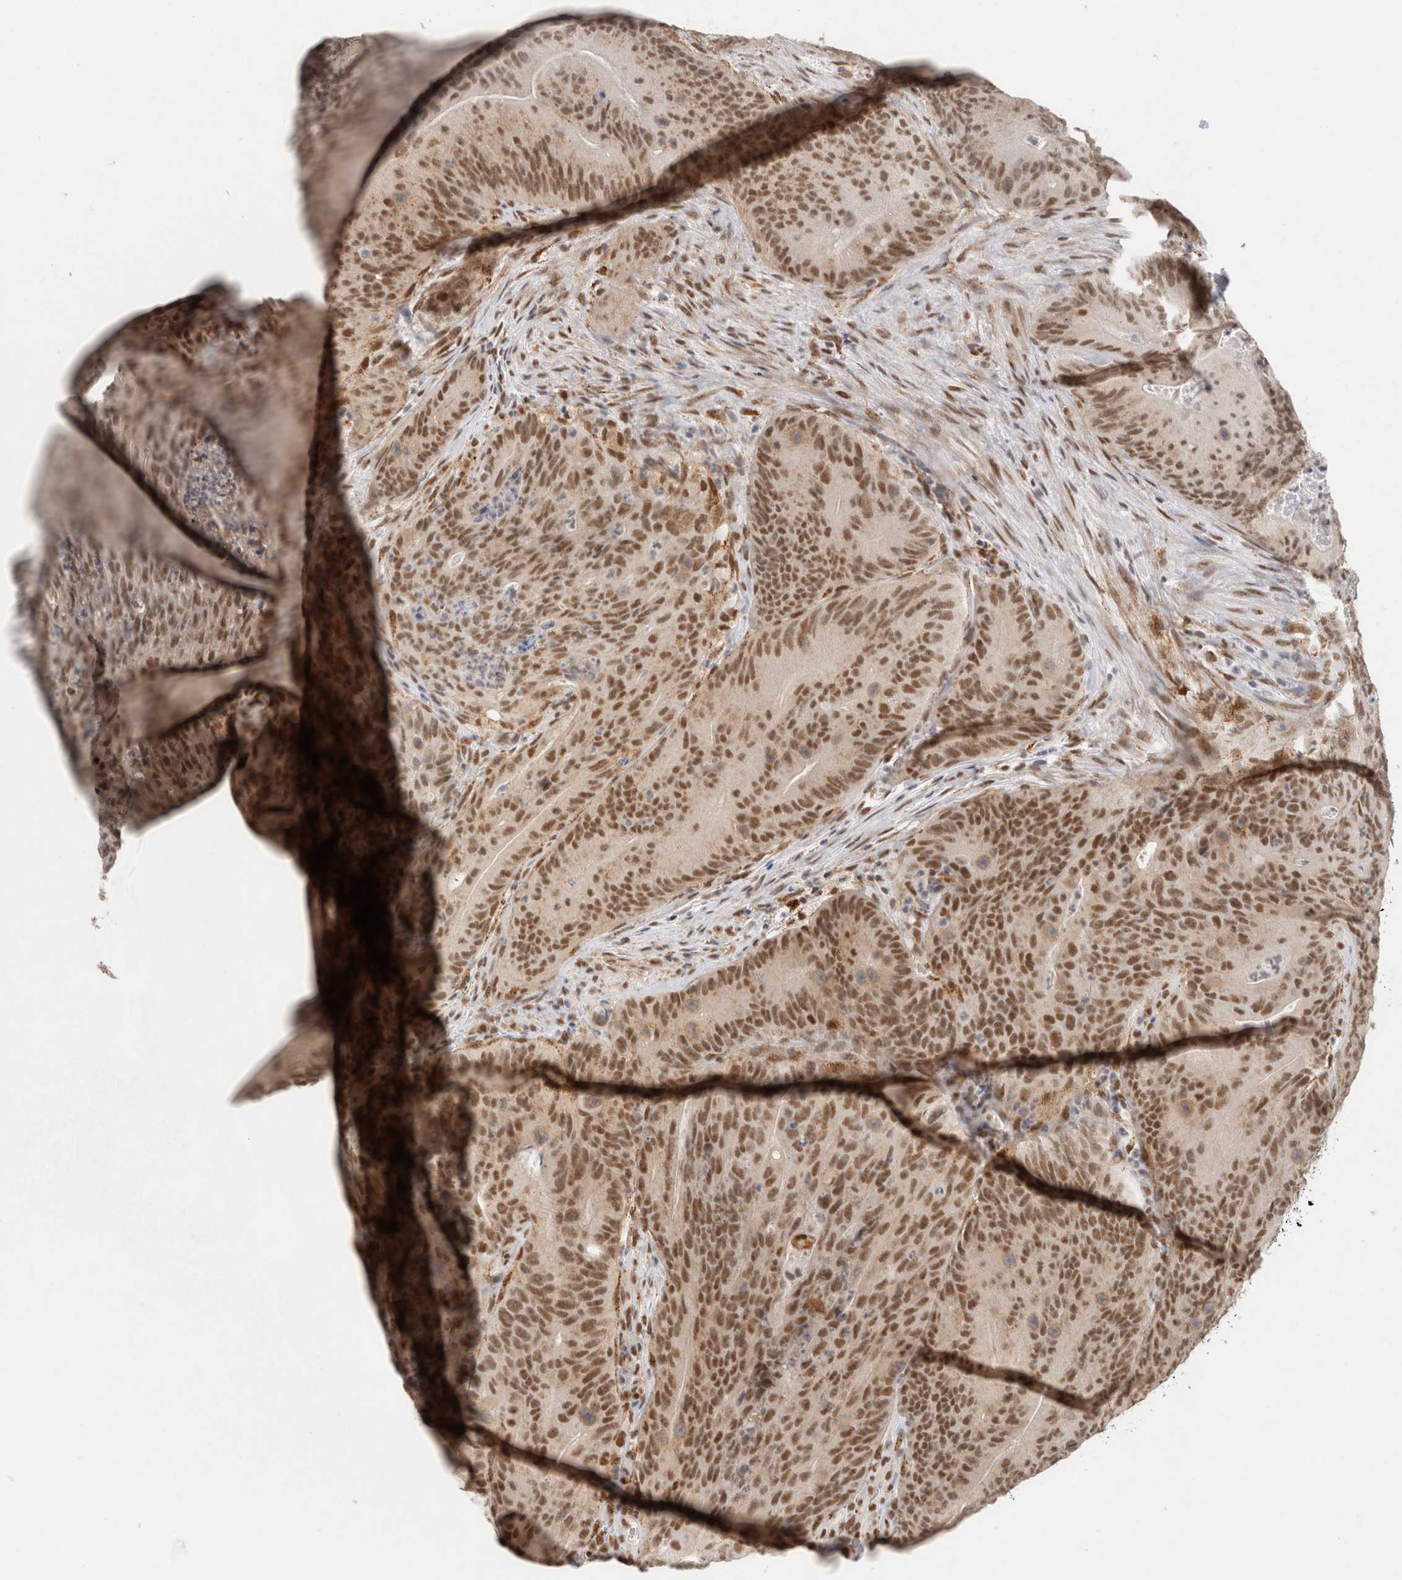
{"staining": {"intensity": "strong", "quantity": "25%-75%", "location": "nuclear"}, "tissue": "colorectal cancer", "cell_type": "Tumor cells", "image_type": "cancer", "snomed": [{"axis": "morphology", "description": "Normal tissue, NOS"}, {"axis": "topography", "description": "Colon"}], "caption": "Colorectal cancer was stained to show a protein in brown. There is high levels of strong nuclear expression in approximately 25%-75% of tumor cells.", "gene": "ZNF830", "patient": {"sex": "female", "age": 82}}